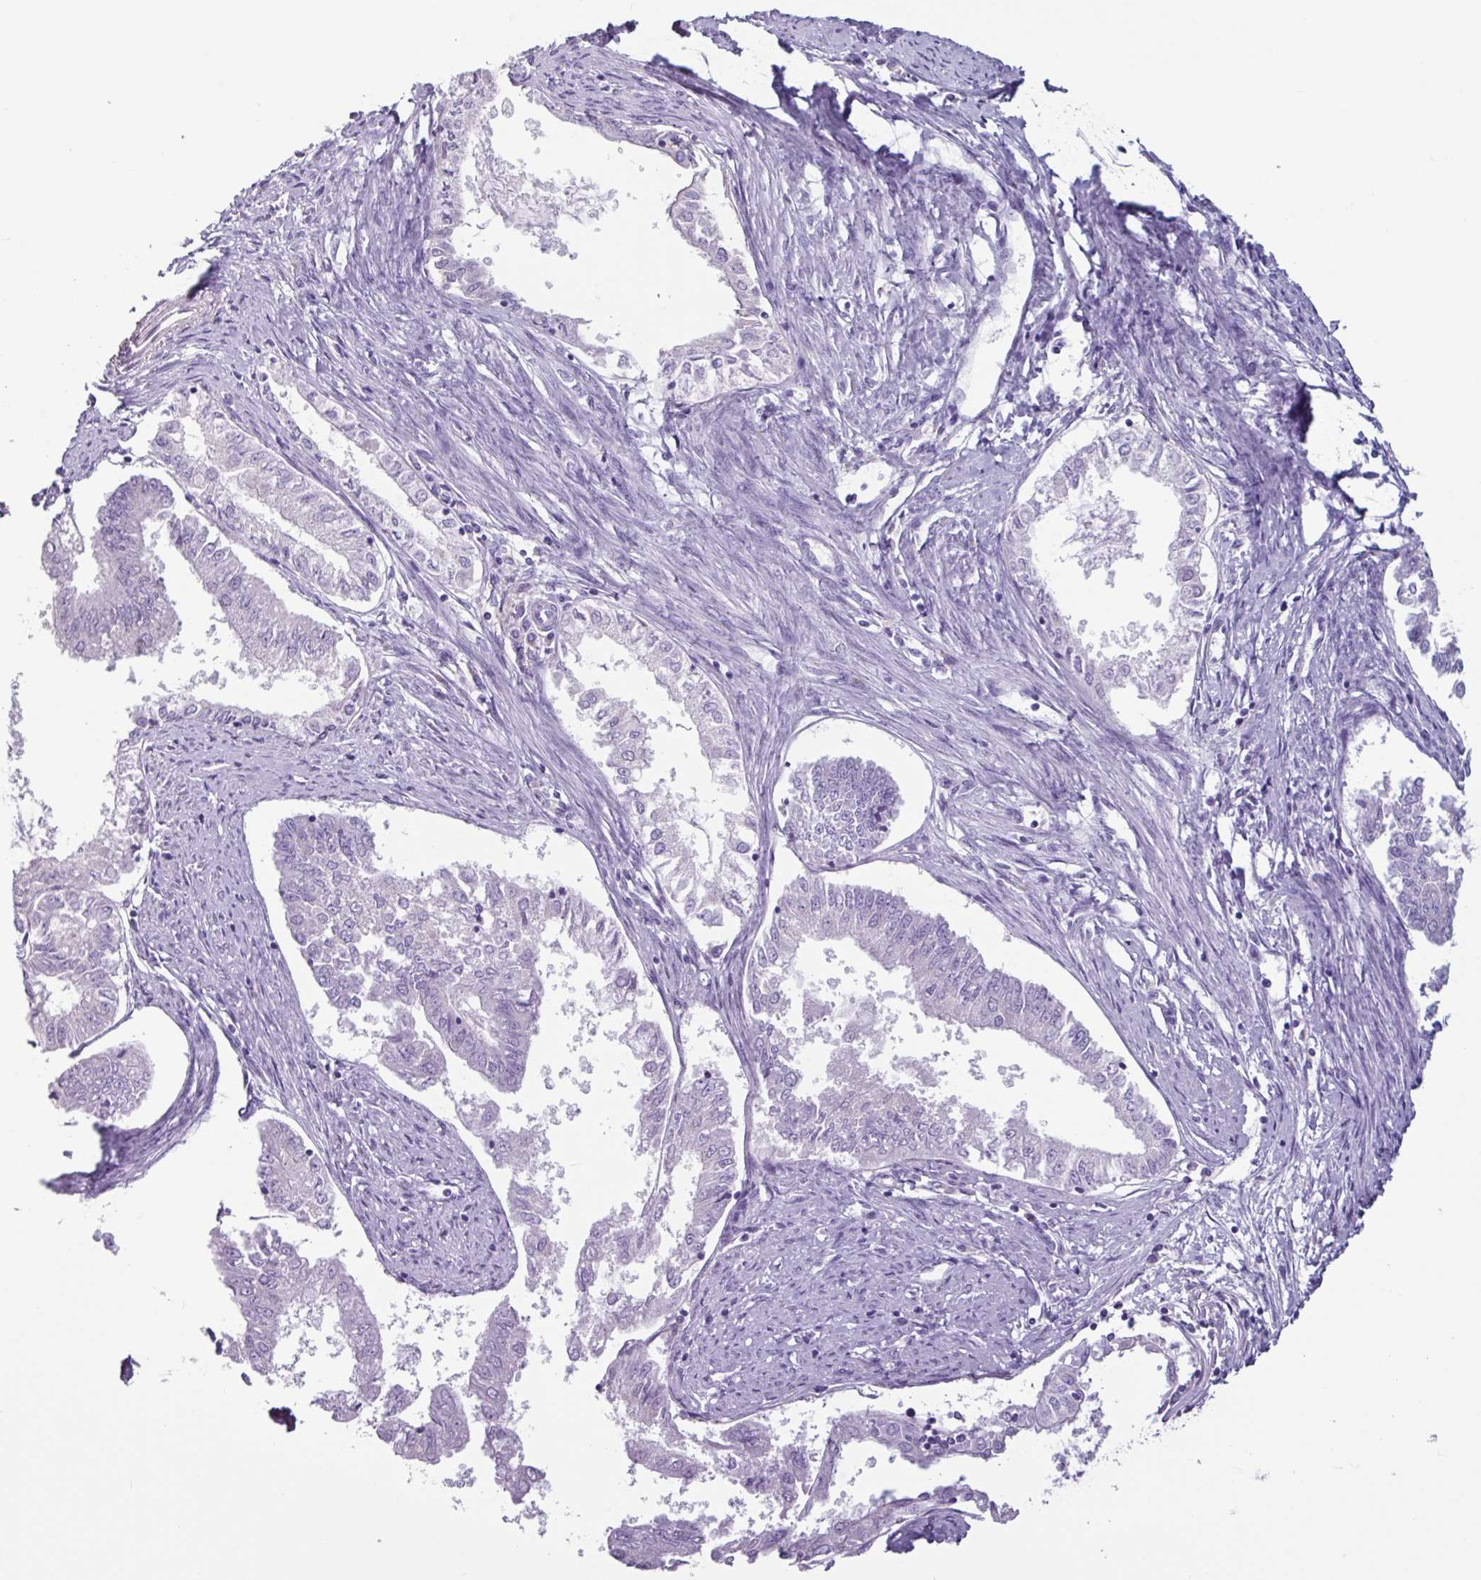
{"staining": {"intensity": "negative", "quantity": "none", "location": "none"}, "tissue": "endometrial cancer", "cell_type": "Tumor cells", "image_type": "cancer", "snomed": [{"axis": "morphology", "description": "Adenocarcinoma, NOS"}, {"axis": "topography", "description": "Endometrium"}], "caption": "The photomicrograph exhibits no staining of tumor cells in endometrial cancer.", "gene": "ADGRE1", "patient": {"sex": "female", "age": 76}}